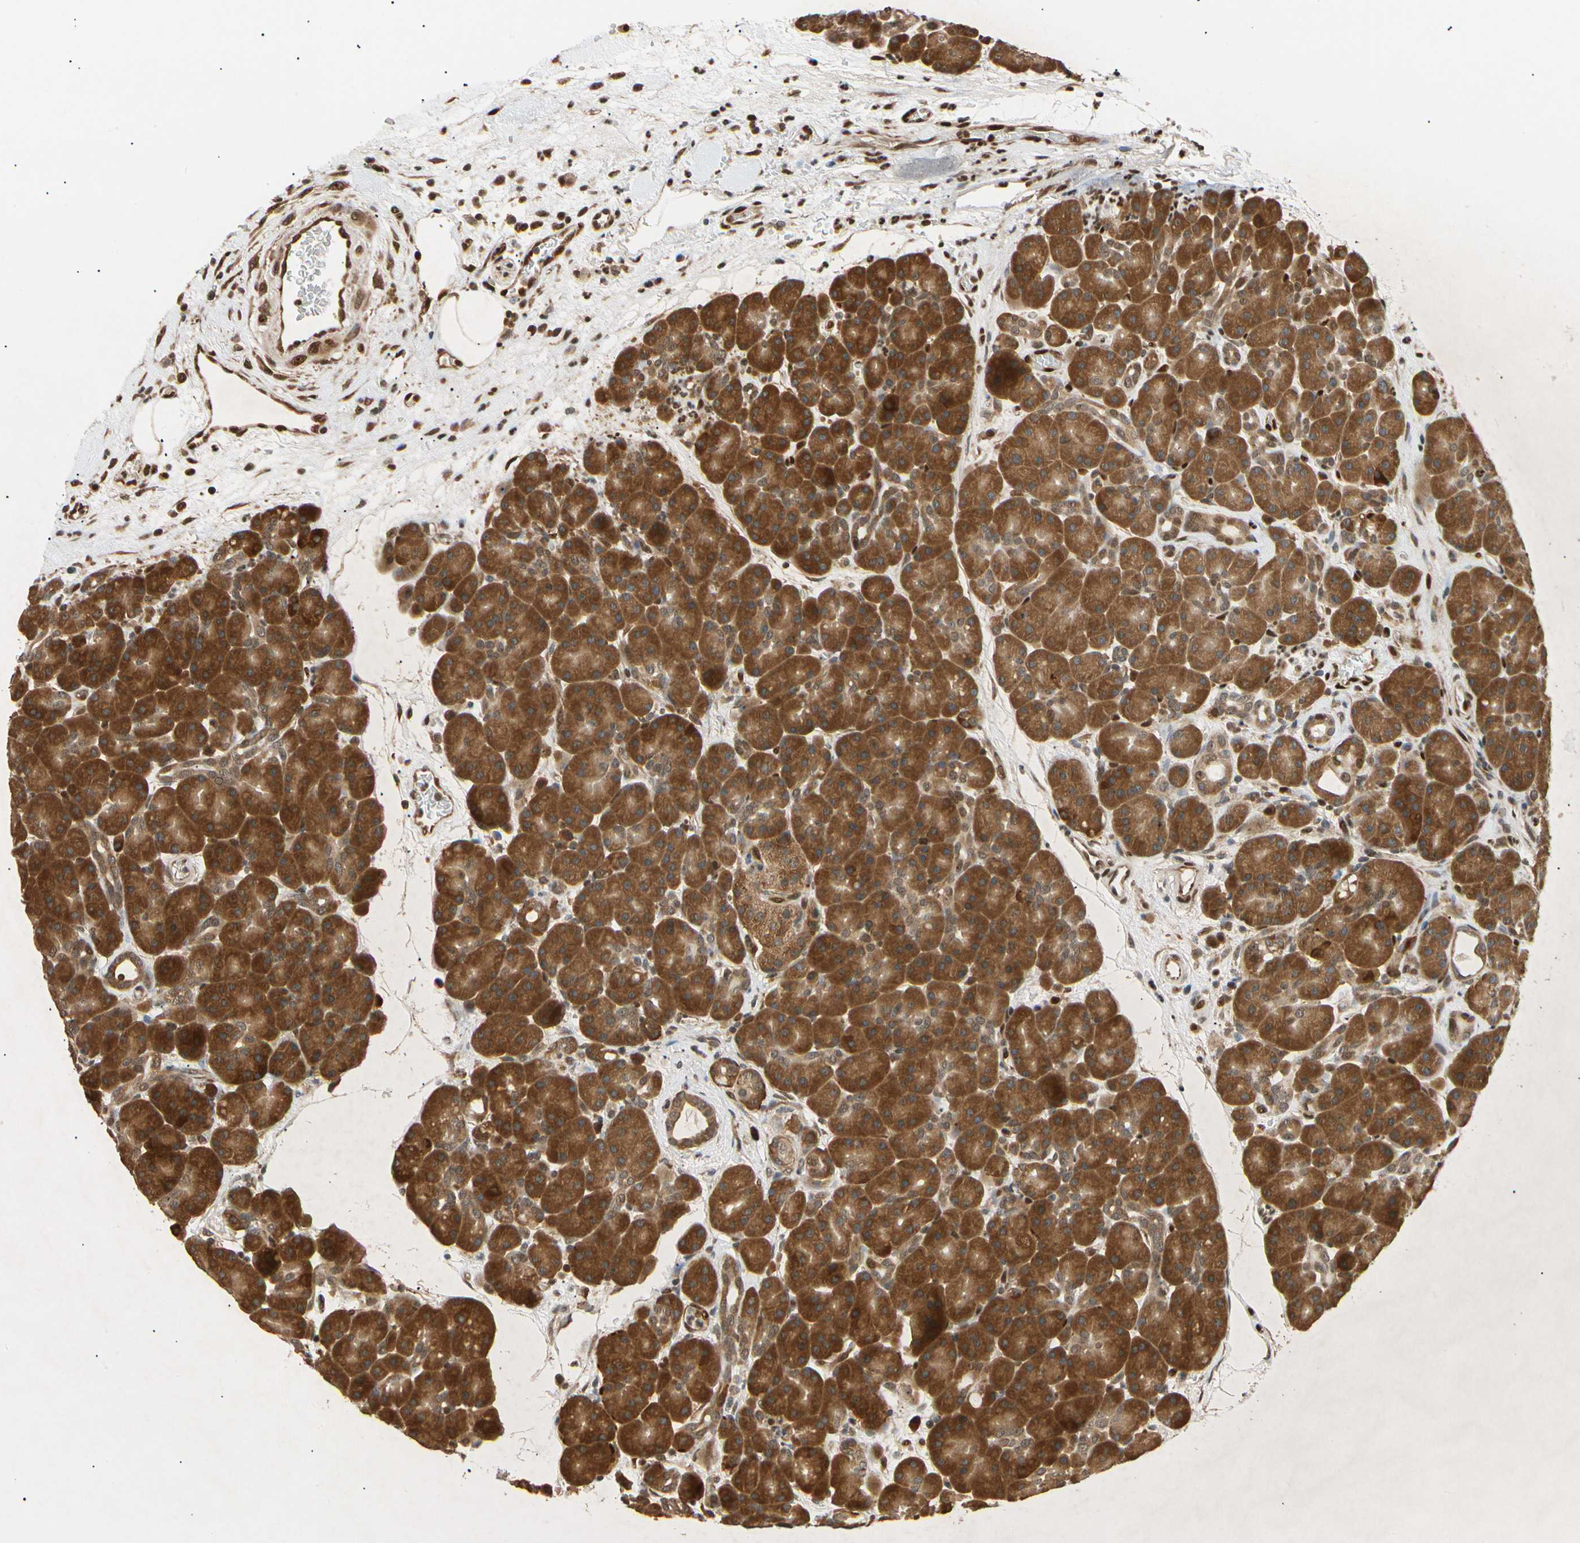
{"staining": {"intensity": "strong", "quantity": ">75%", "location": "cytoplasmic/membranous"}, "tissue": "pancreas", "cell_type": "Exocrine glandular cells", "image_type": "normal", "snomed": [{"axis": "morphology", "description": "Normal tissue, NOS"}, {"axis": "topography", "description": "Pancreas"}], "caption": "Brown immunohistochemical staining in benign pancreas displays strong cytoplasmic/membranous positivity in about >75% of exocrine glandular cells.", "gene": "EIF1AX", "patient": {"sex": "male", "age": 66}}